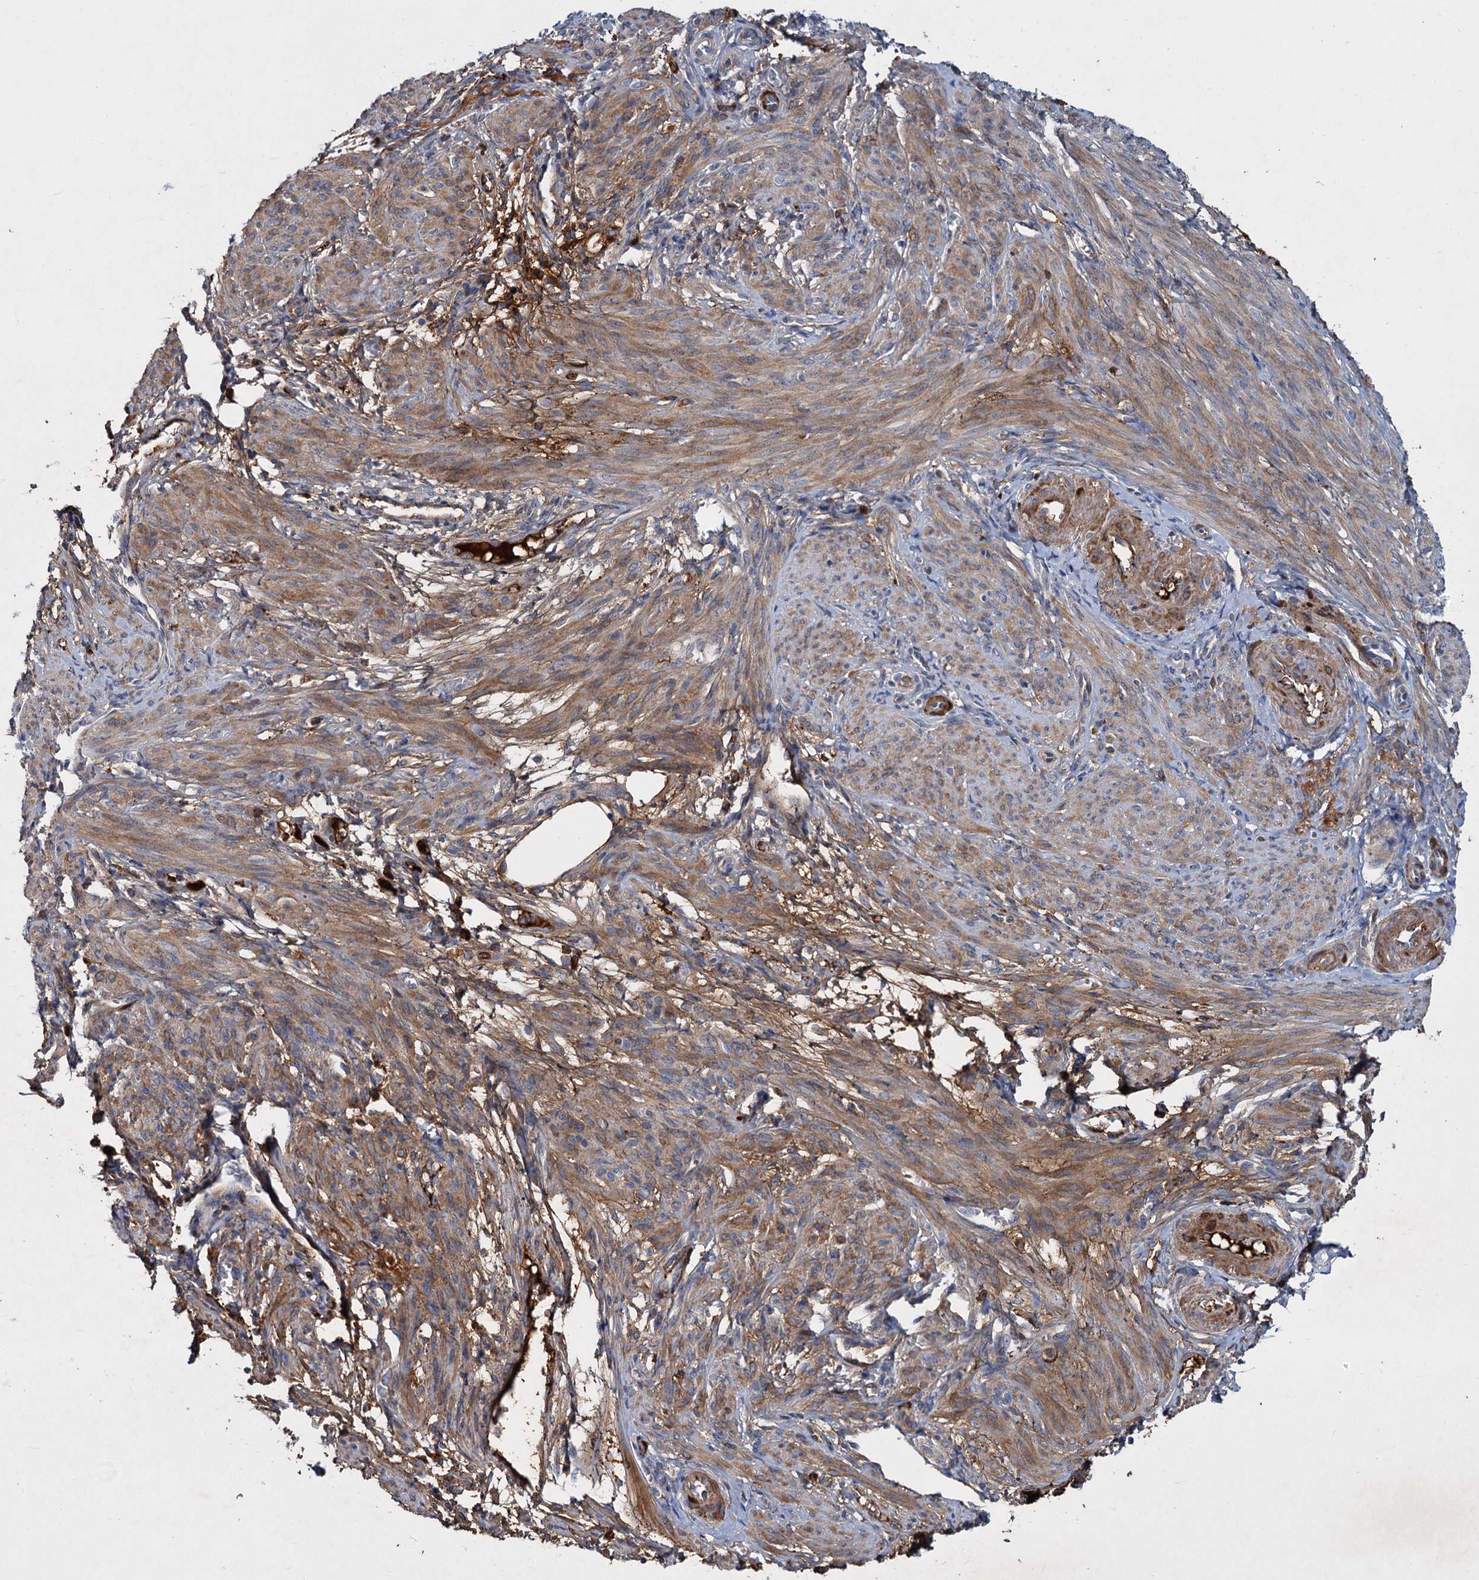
{"staining": {"intensity": "moderate", "quantity": ">75%", "location": "cytoplasmic/membranous"}, "tissue": "smooth muscle", "cell_type": "Smooth muscle cells", "image_type": "normal", "snomed": [{"axis": "morphology", "description": "Normal tissue, NOS"}, {"axis": "topography", "description": "Smooth muscle"}], "caption": "Approximately >75% of smooth muscle cells in benign human smooth muscle reveal moderate cytoplasmic/membranous protein staining as visualized by brown immunohistochemical staining.", "gene": "CHRD", "patient": {"sex": "female", "age": 39}}